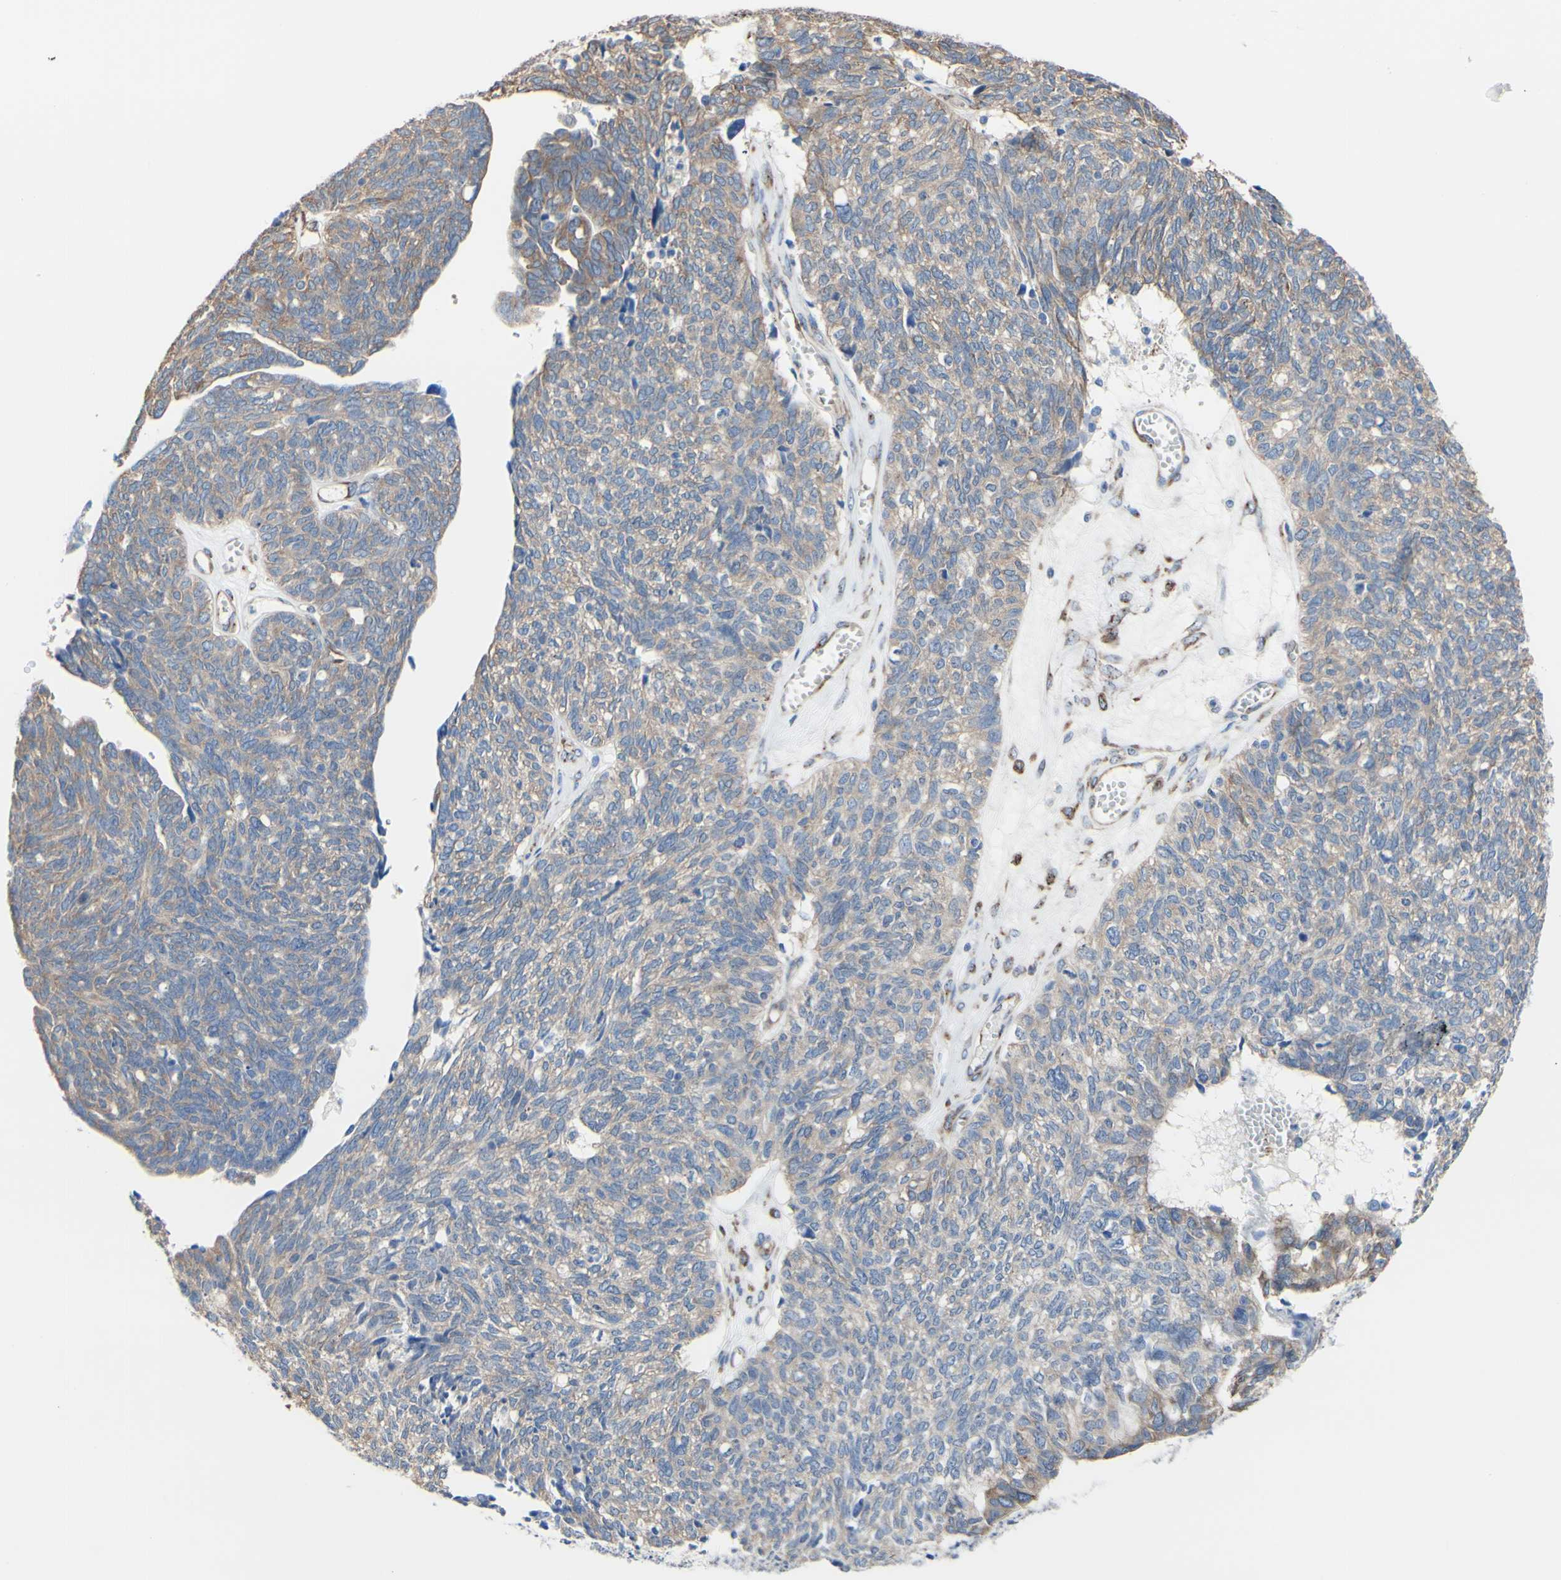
{"staining": {"intensity": "moderate", "quantity": ">75%", "location": "cytoplasmic/membranous"}, "tissue": "ovarian cancer", "cell_type": "Tumor cells", "image_type": "cancer", "snomed": [{"axis": "morphology", "description": "Cystadenocarcinoma, serous, NOS"}, {"axis": "topography", "description": "Ovary"}], "caption": "Immunohistochemical staining of human ovarian cancer shows medium levels of moderate cytoplasmic/membranous staining in approximately >75% of tumor cells. The staining is performed using DAB brown chromogen to label protein expression. The nuclei are counter-stained blue using hematoxylin.", "gene": "LRIG3", "patient": {"sex": "female", "age": 79}}